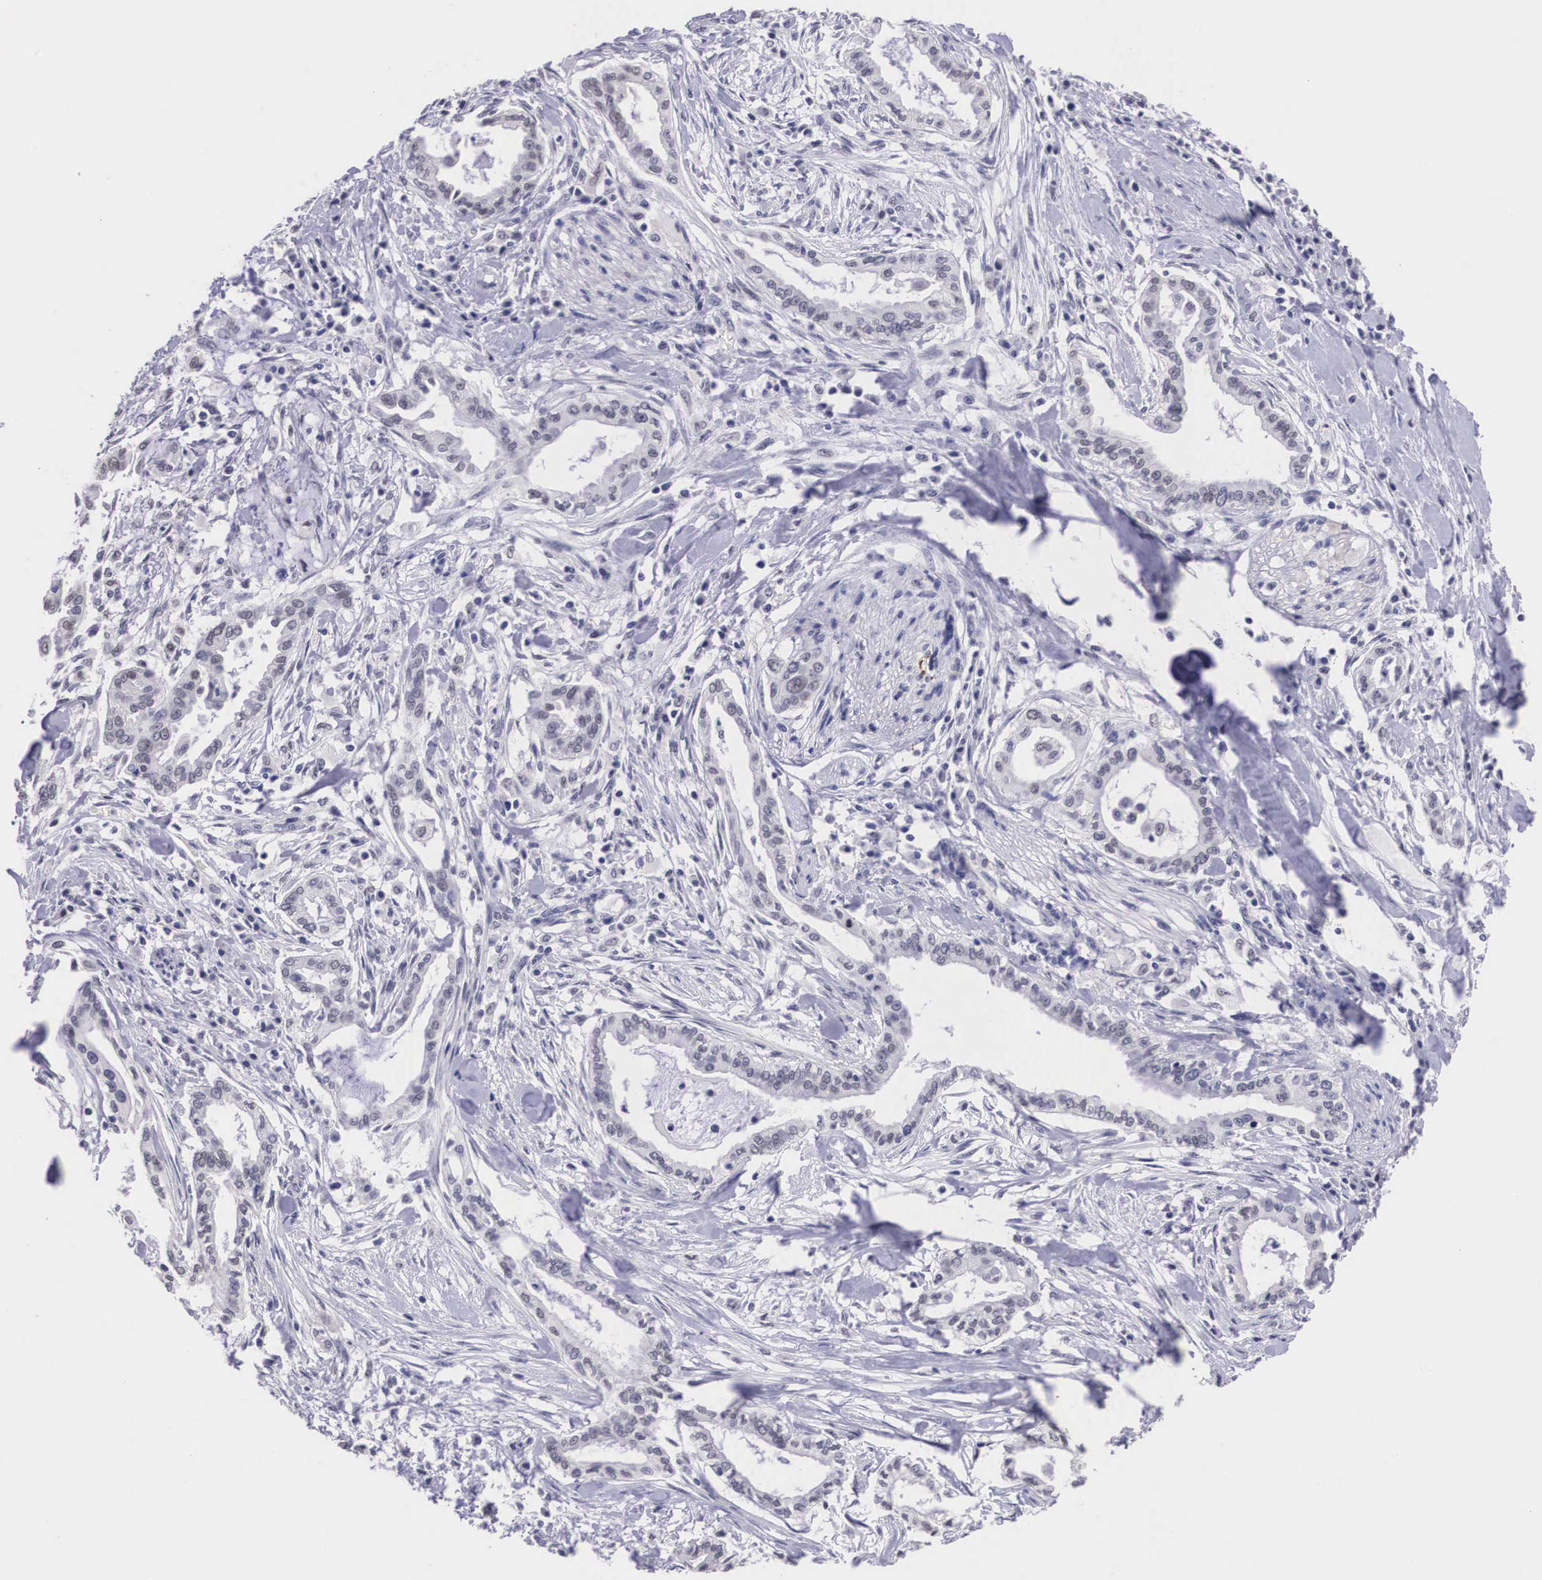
{"staining": {"intensity": "negative", "quantity": "none", "location": "none"}, "tissue": "pancreatic cancer", "cell_type": "Tumor cells", "image_type": "cancer", "snomed": [{"axis": "morphology", "description": "Adenocarcinoma, NOS"}, {"axis": "topography", "description": "Pancreas"}], "caption": "This micrograph is of adenocarcinoma (pancreatic) stained with immunohistochemistry to label a protein in brown with the nuclei are counter-stained blue. There is no expression in tumor cells. Nuclei are stained in blue.", "gene": "ETV6", "patient": {"sex": "female", "age": 64}}